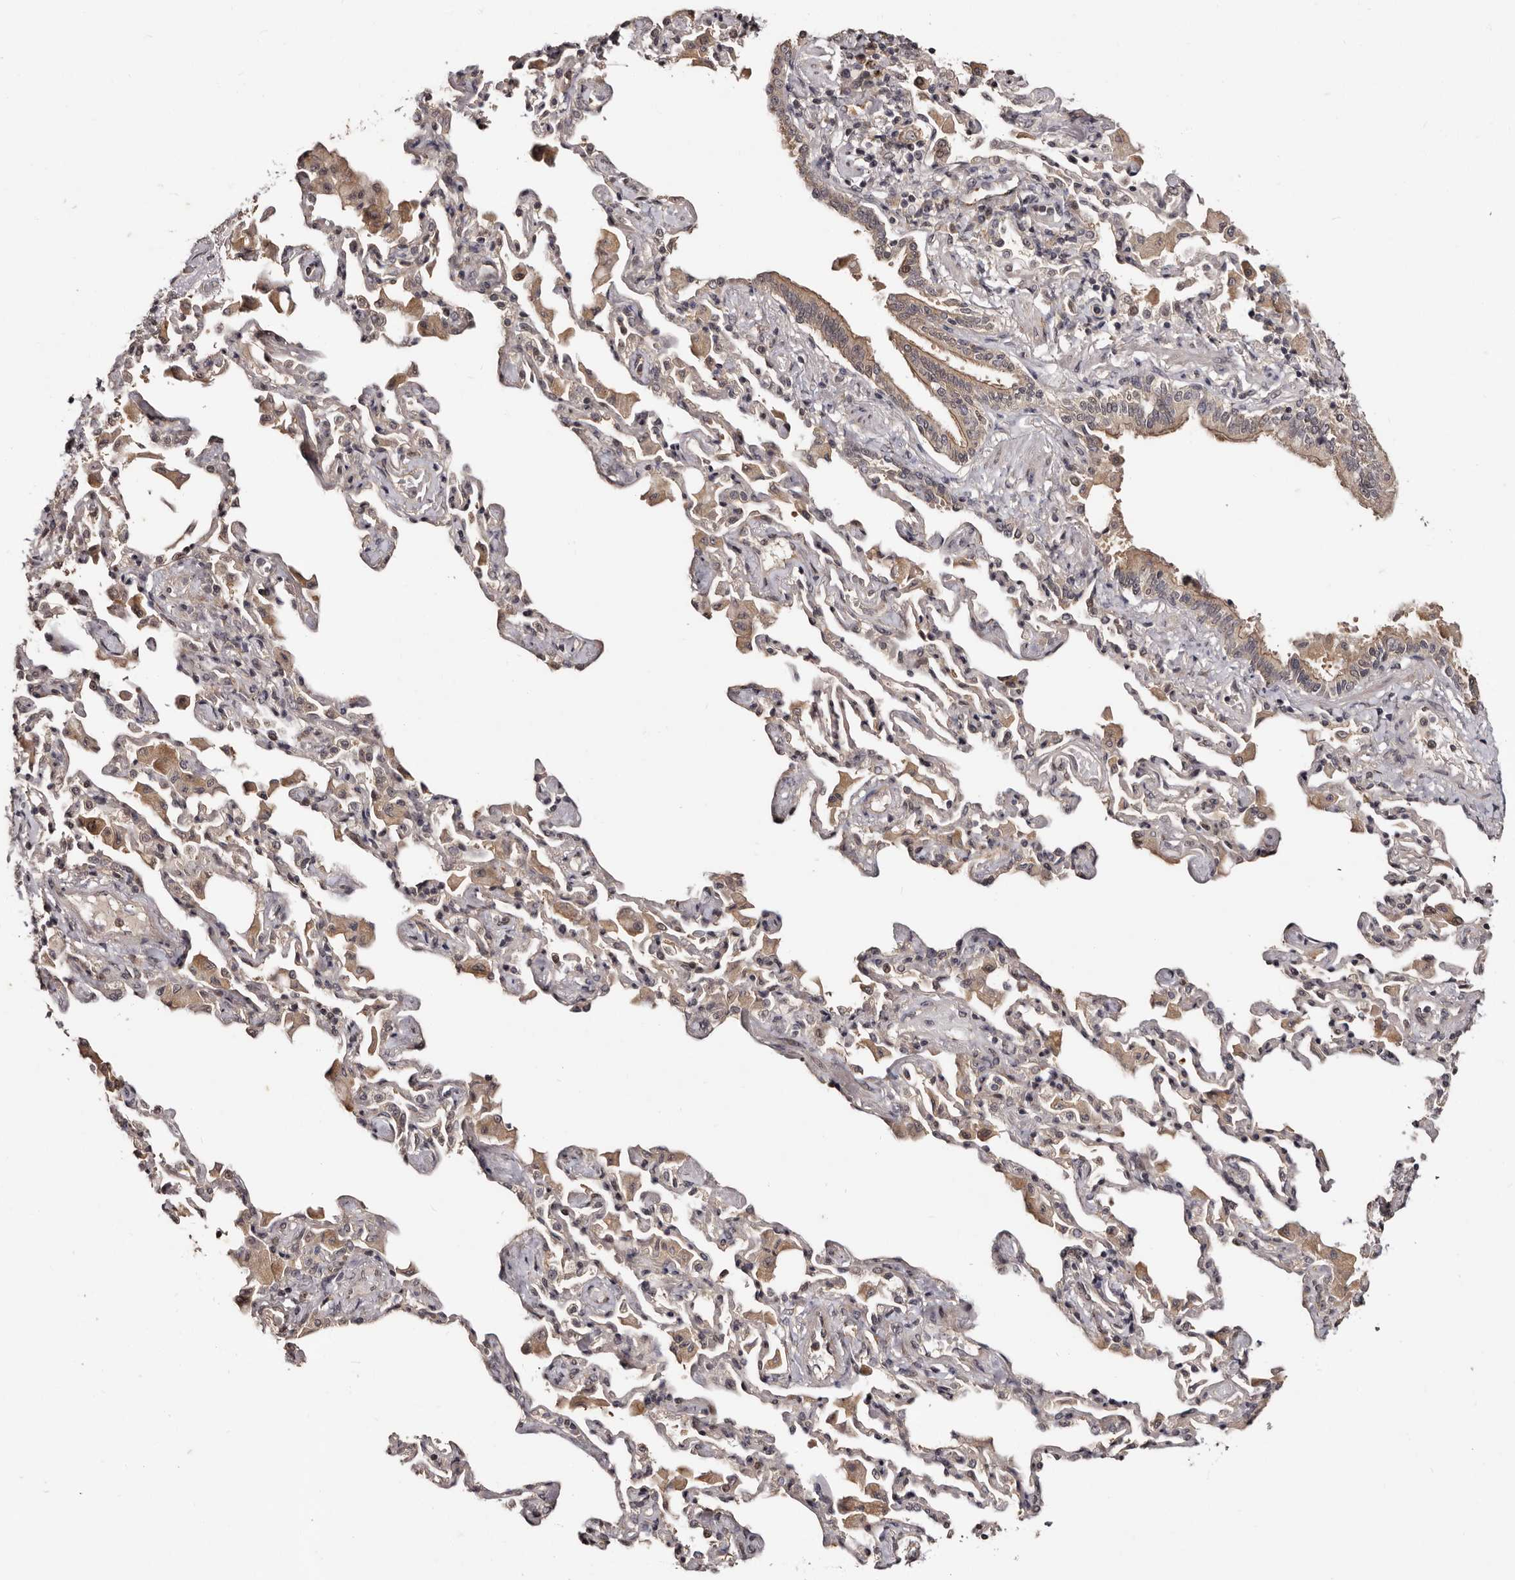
{"staining": {"intensity": "strong", "quantity": "25%-75%", "location": "cytoplasmic/membranous,nuclear"}, "tissue": "bronchus", "cell_type": "Respiratory epithelial cells", "image_type": "normal", "snomed": [{"axis": "morphology", "description": "Normal tissue, NOS"}, {"axis": "morphology", "description": "Inflammation, NOS"}, {"axis": "topography", "description": "Bronchus"}, {"axis": "topography", "description": "Lung"}], "caption": "Approximately 25%-75% of respiratory epithelial cells in normal human bronchus demonstrate strong cytoplasmic/membranous,nuclear protein expression as visualized by brown immunohistochemical staining.", "gene": "TBC1D22B", "patient": {"sex": "female", "age": 46}}